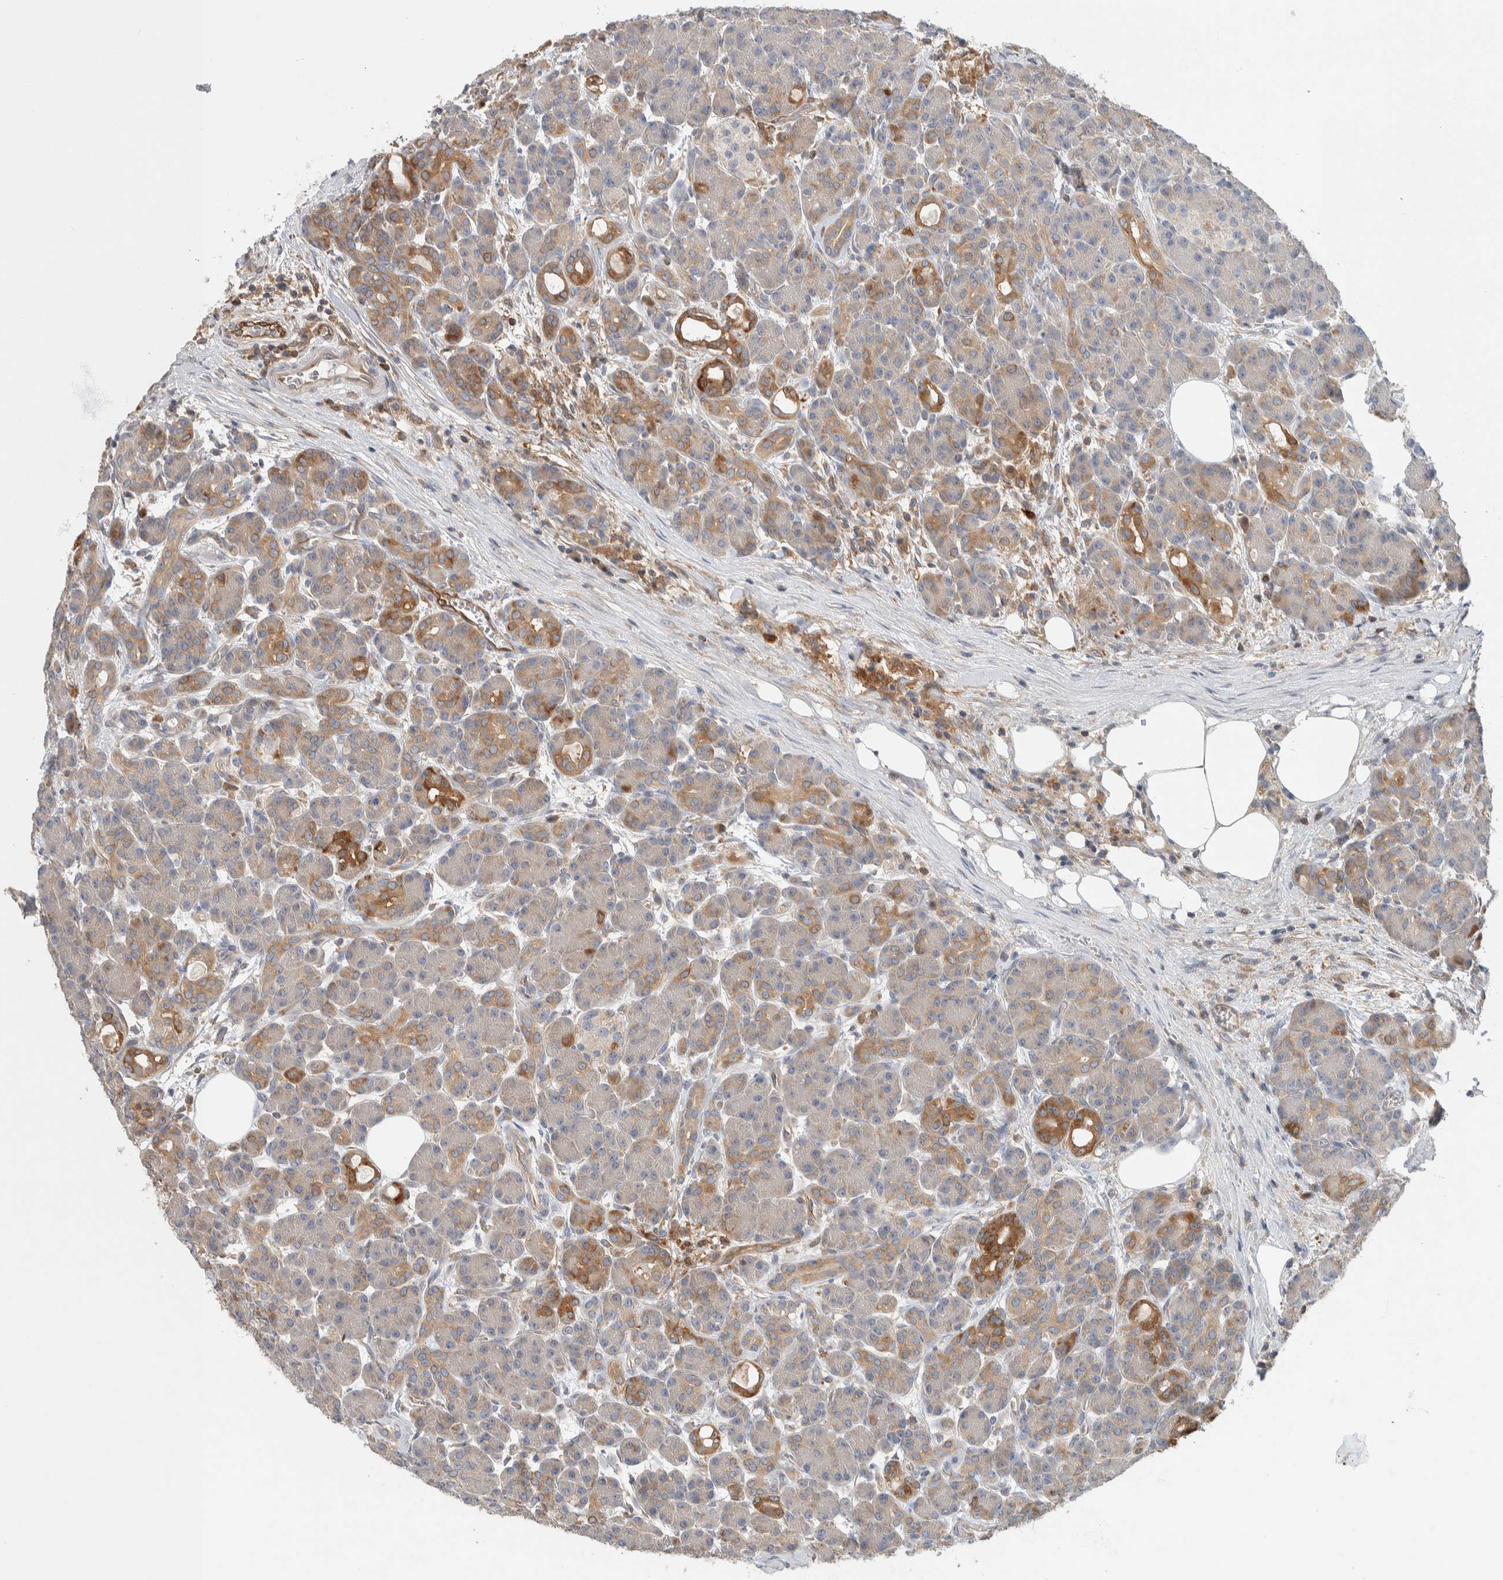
{"staining": {"intensity": "moderate", "quantity": "25%-75%", "location": "cytoplasmic/membranous"}, "tissue": "pancreas", "cell_type": "Exocrine glandular cells", "image_type": "normal", "snomed": [{"axis": "morphology", "description": "Normal tissue, NOS"}, {"axis": "topography", "description": "Pancreas"}], "caption": "A medium amount of moderate cytoplasmic/membranous expression is seen in about 25%-75% of exocrine glandular cells in benign pancreas. (DAB = brown stain, brightfield microscopy at high magnification).", "gene": "NFKB2", "patient": {"sex": "male", "age": 63}}